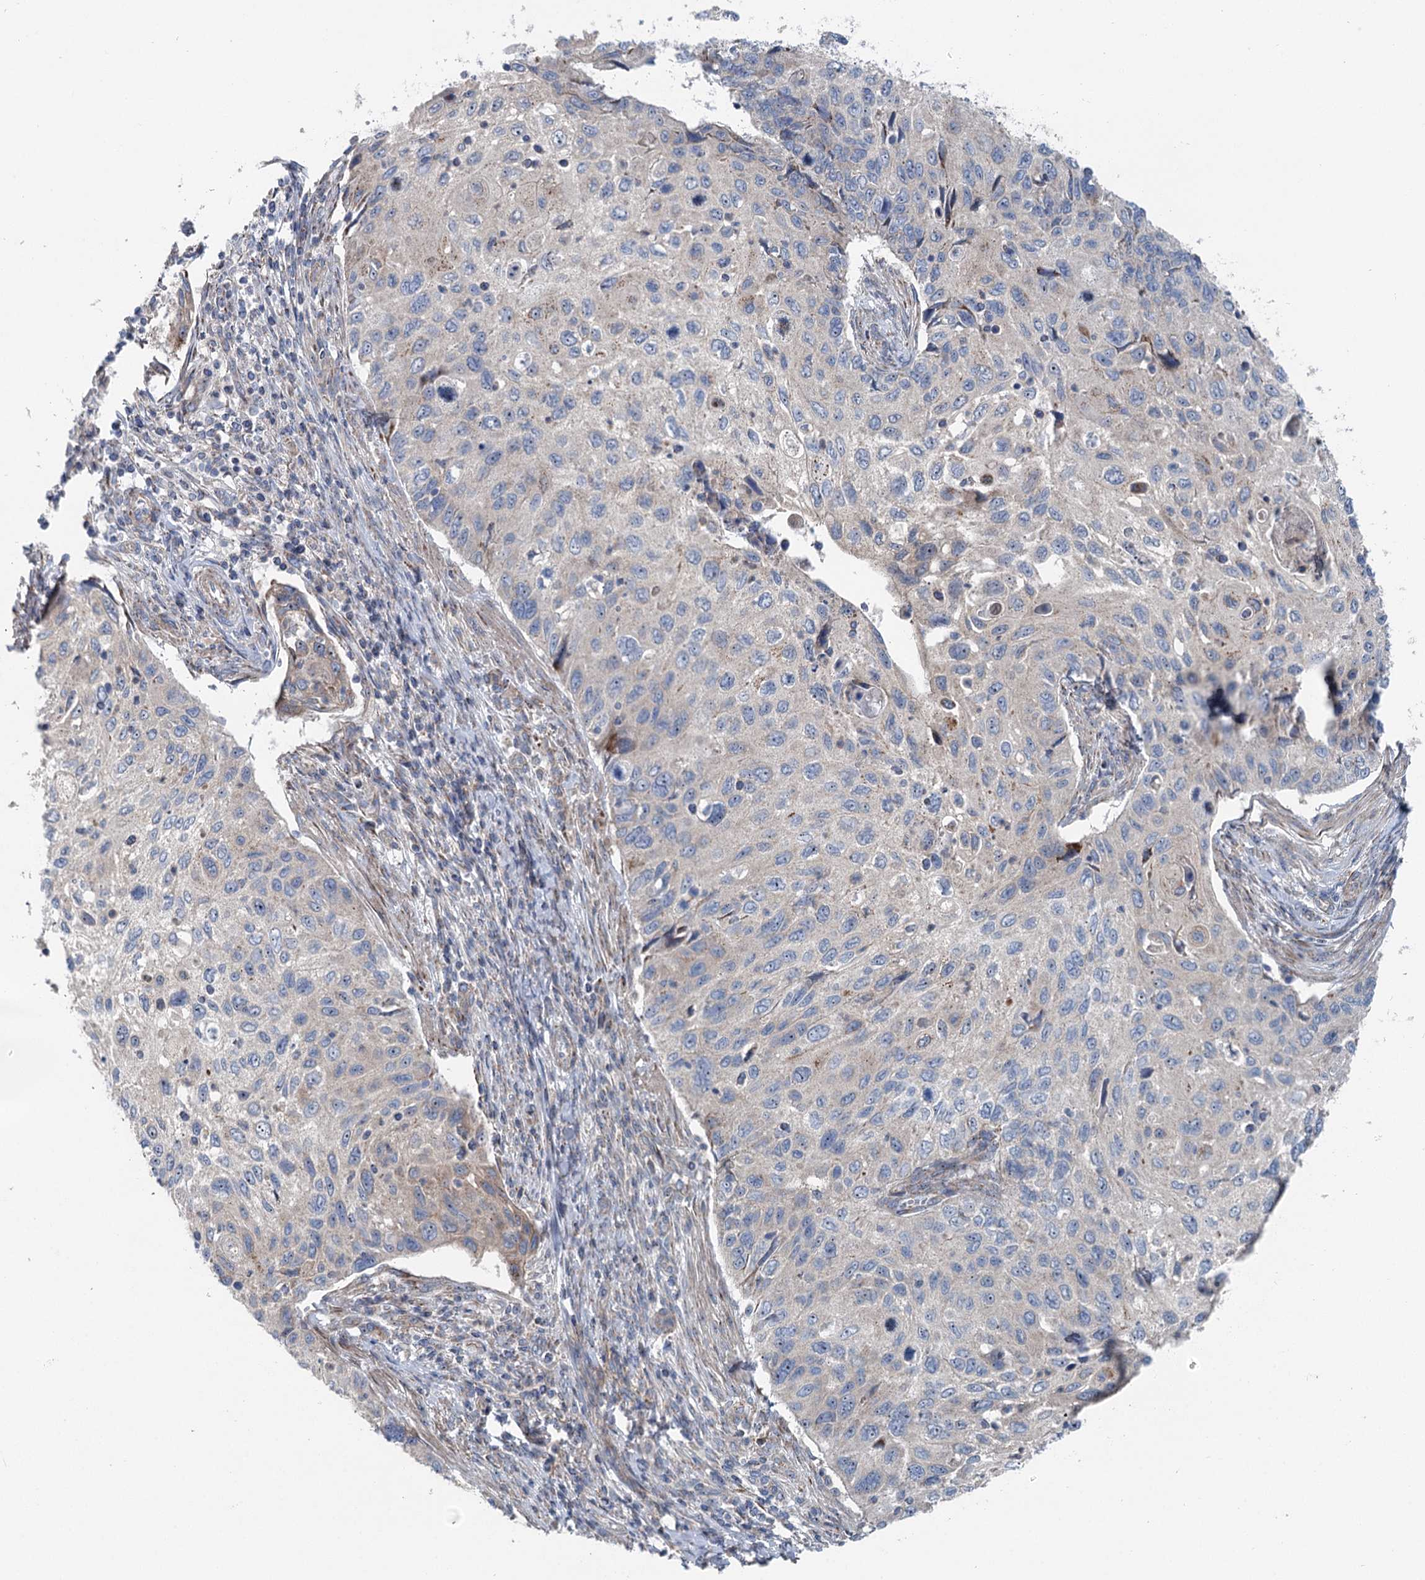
{"staining": {"intensity": "negative", "quantity": "none", "location": "none"}, "tissue": "cervical cancer", "cell_type": "Tumor cells", "image_type": "cancer", "snomed": [{"axis": "morphology", "description": "Squamous cell carcinoma, NOS"}, {"axis": "topography", "description": "Cervix"}], "caption": "Human cervical cancer (squamous cell carcinoma) stained for a protein using IHC exhibits no positivity in tumor cells.", "gene": "MARK2", "patient": {"sex": "female", "age": 70}}